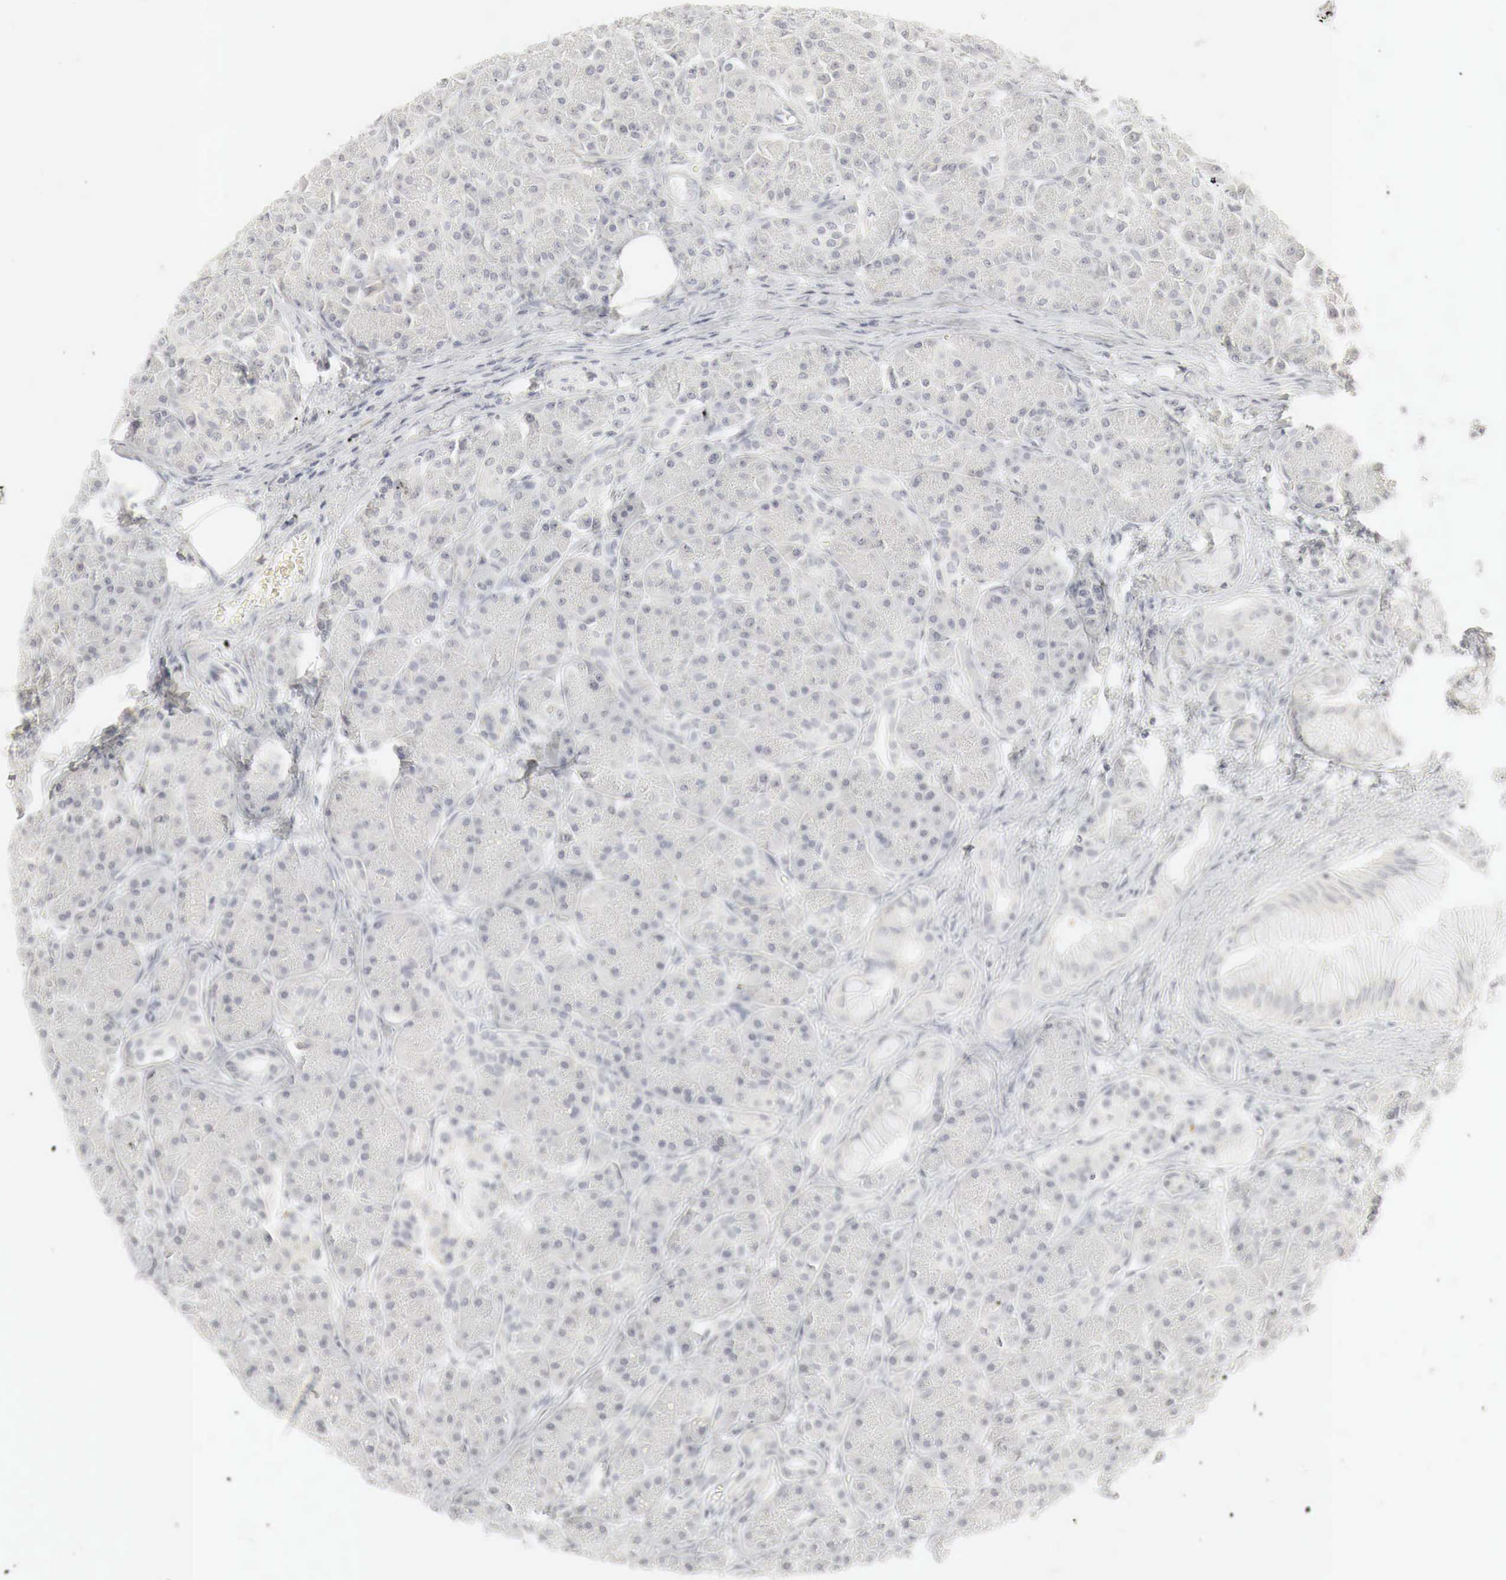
{"staining": {"intensity": "negative", "quantity": "none", "location": "none"}, "tissue": "pancreas", "cell_type": "Exocrine glandular cells", "image_type": "normal", "snomed": [{"axis": "morphology", "description": "Normal tissue, NOS"}, {"axis": "topography", "description": "Pancreas"}], "caption": "A photomicrograph of human pancreas is negative for staining in exocrine glandular cells. (Stains: DAB immunohistochemistry with hematoxylin counter stain, Microscopy: brightfield microscopy at high magnification).", "gene": "TP63", "patient": {"sex": "male", "age": 73}}